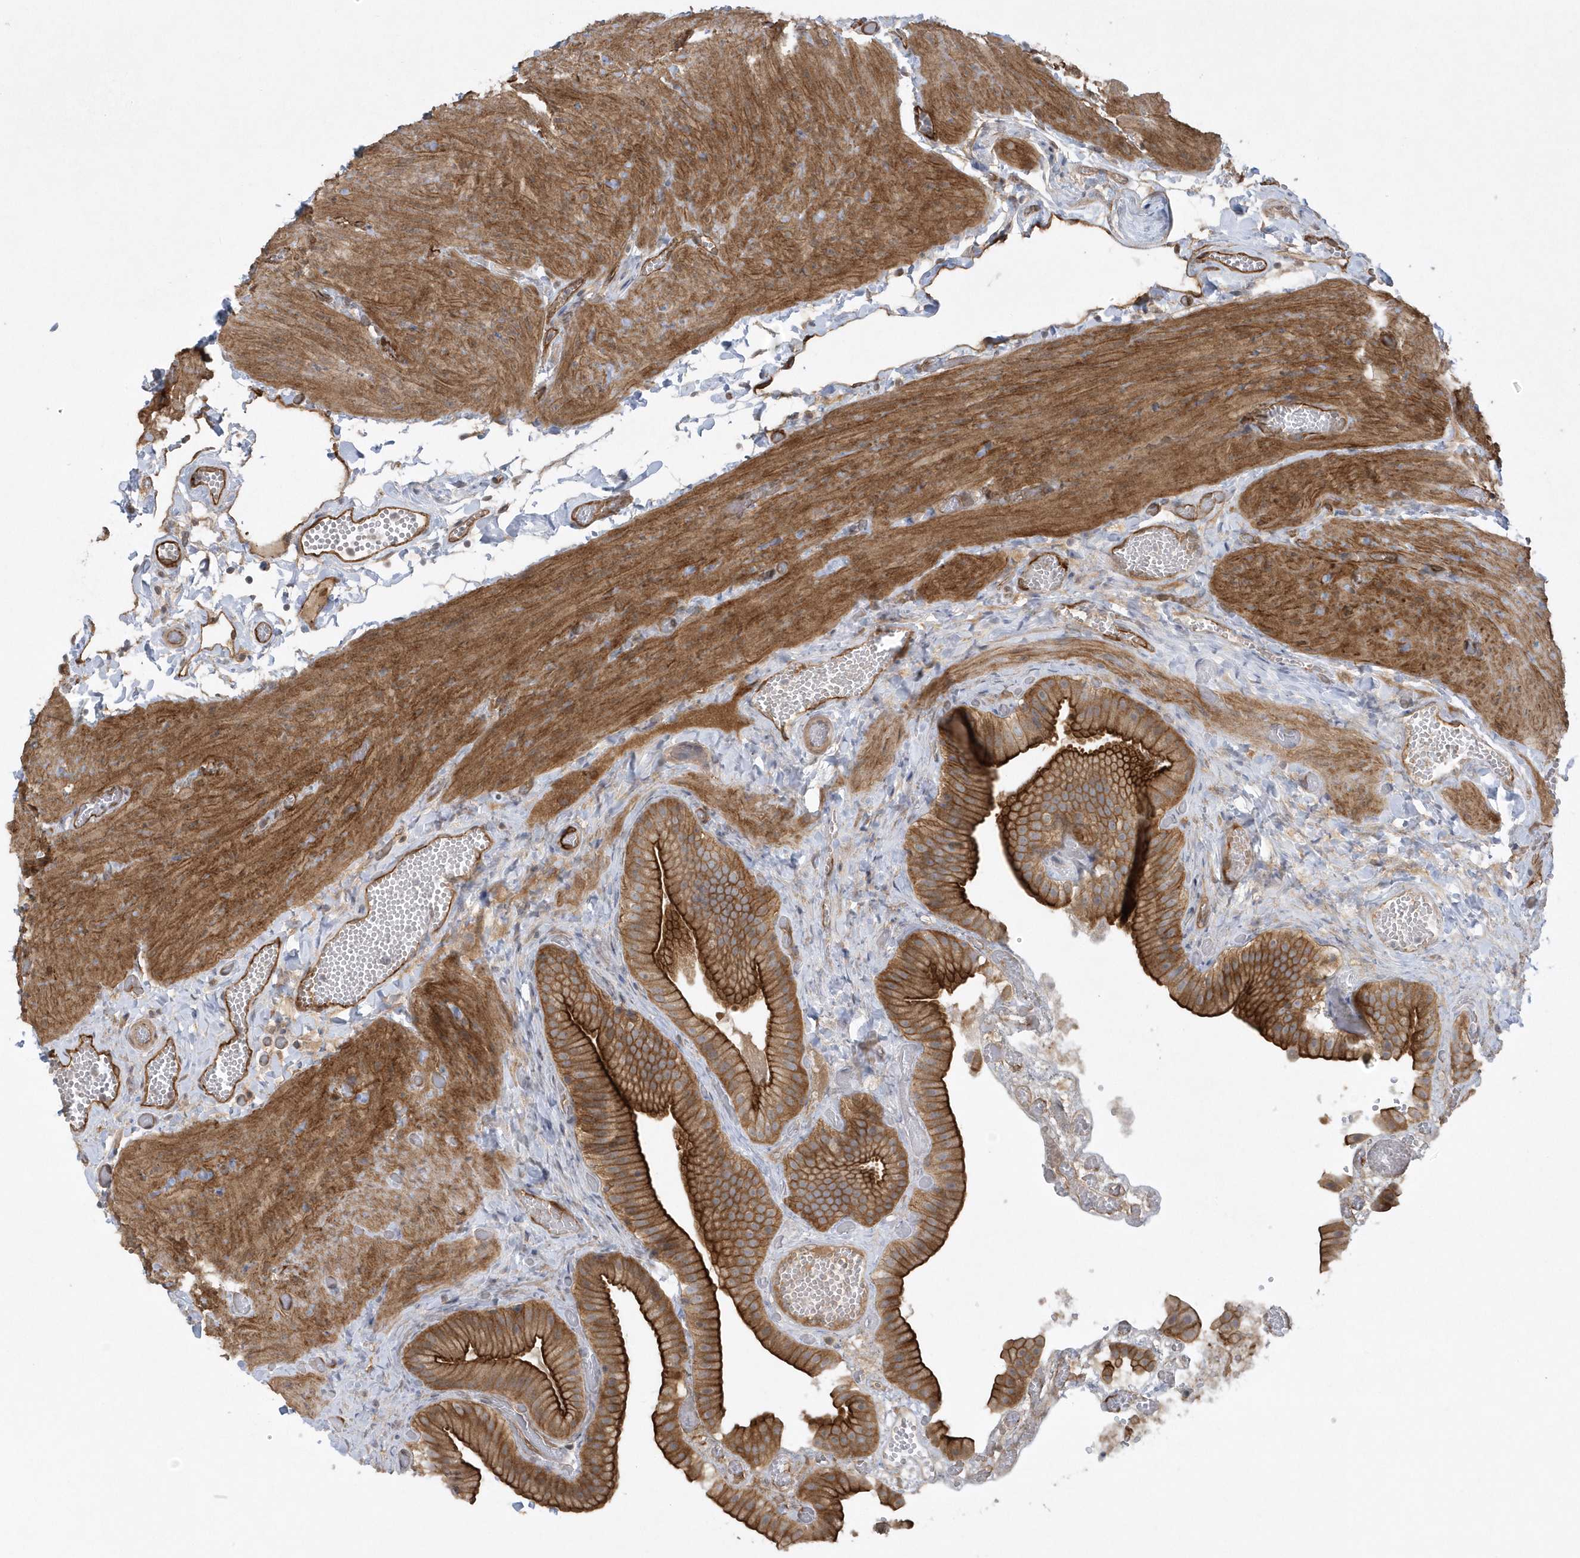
{"staining": {"intensity": "strong", "quantity": ">75%", "location": "cytoplasmic/membranous"}, "tissue": "gallbladder", "cell_type": "Glandular cells", "image_type": "normal", "snomed": [{"axis": "morphology", "description": "Normal tissue, NOS"}, {"axis": "topography", "description": "Gallbladder"}], "caption": "High-magnification brightfield microscopy of benign gallbladder stained with DAB (3,3'-diaminobenzidine) (brown) and counterstained with hematoxylin (blue). glandular cells exhibit strong cytoplasmic/membranous positivity is appreciated in about>75% of cells.", "gene": "RAI14", "patient": {"sex": "female", "age": 64}}